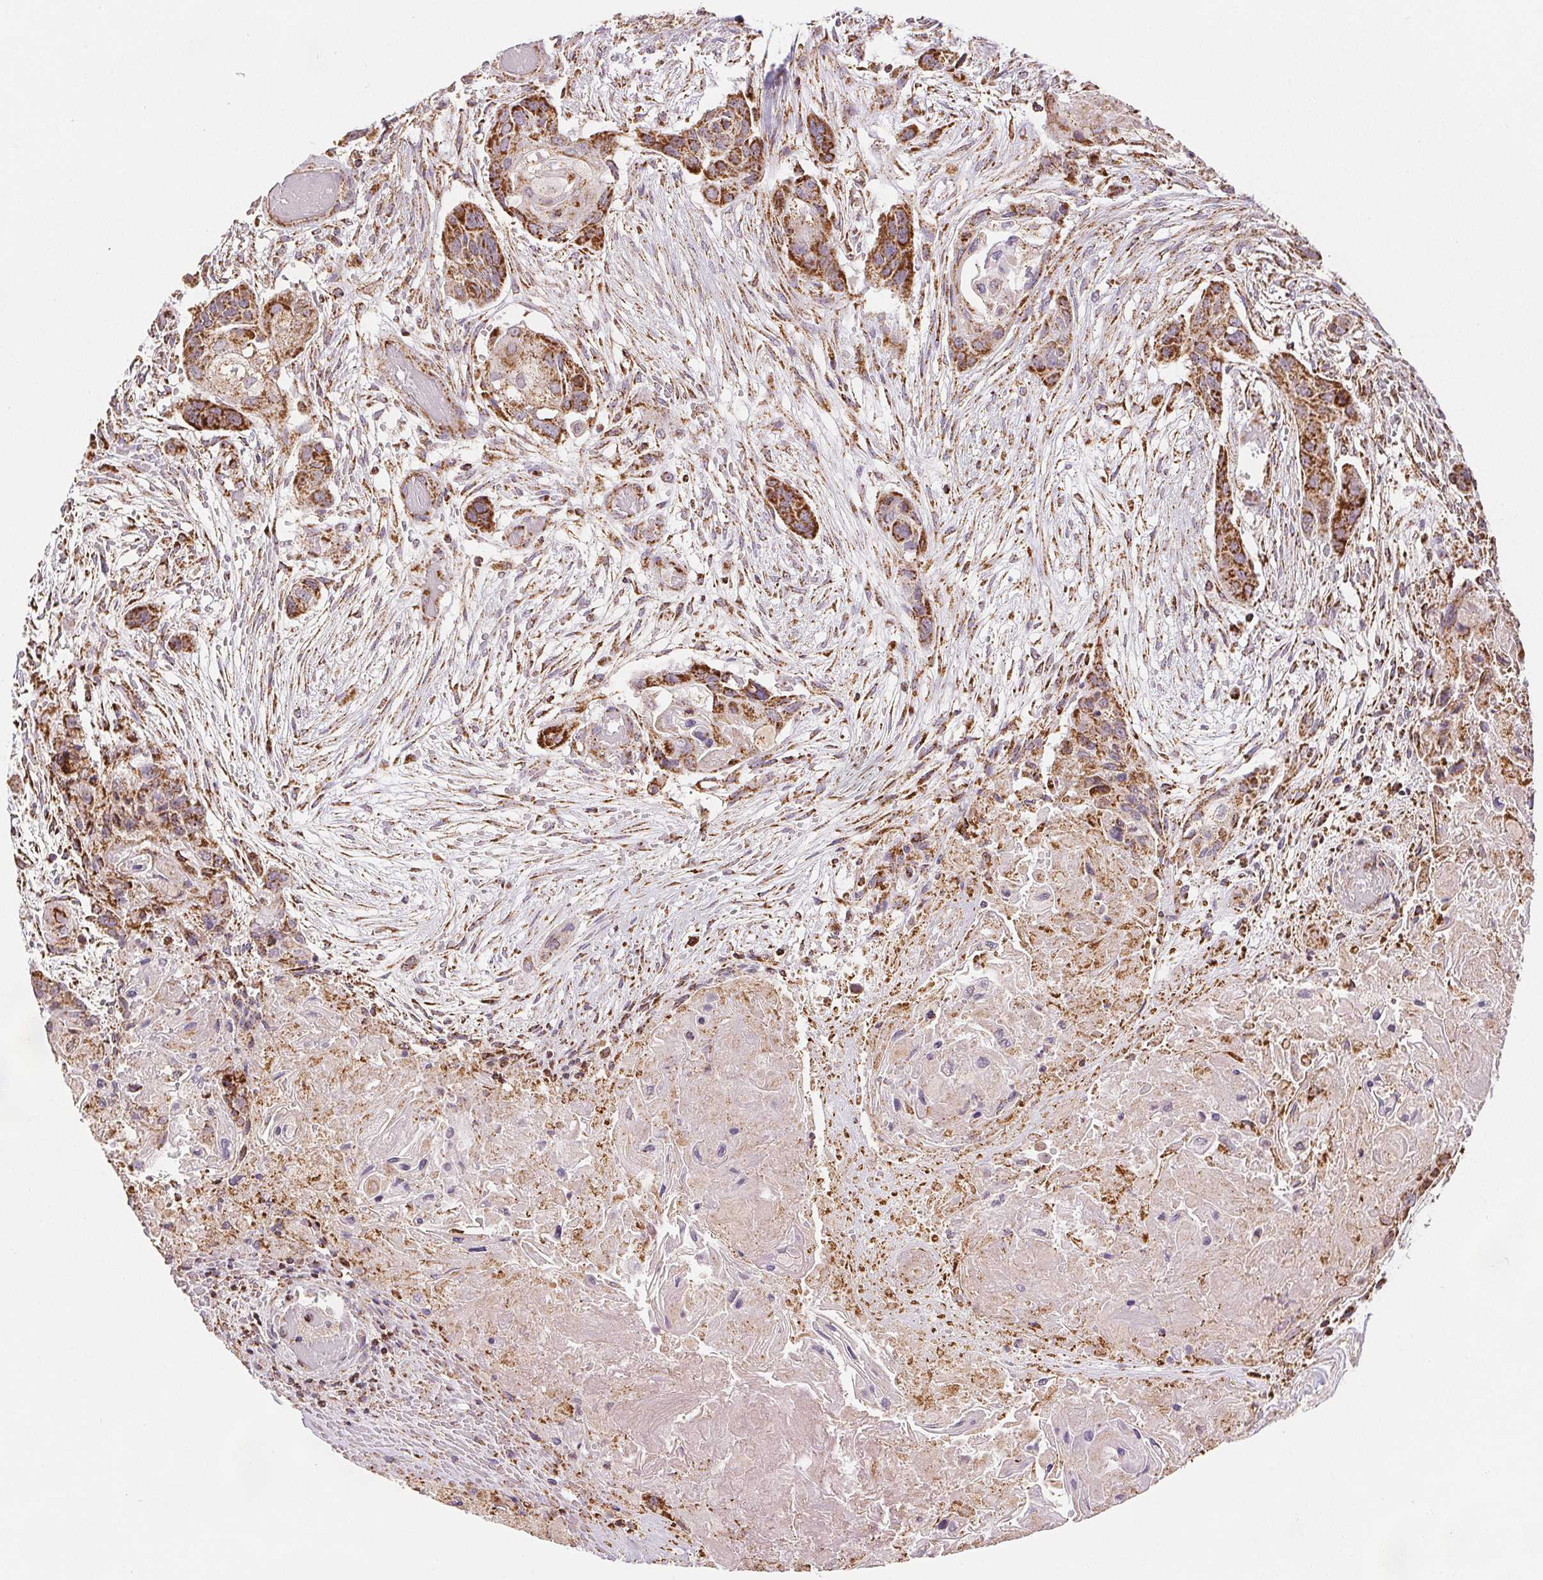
{"staining": {"intensity": "strong", "quantity": ">75%", "location": "cytoplasmic/membranous"}, "tissue": "lung cancer", "cell_type": "Tumor cells", "image_type": "cancer", "snomed": [{"axis": "morphology", "description": "Squamous cell carcinoma, NOS"}, {"axis": "topography", "description": "Lung"}], "caption": "Tumor cells exhibit strong cytoplasmic/membranous staining in approximately >75% of cells in squamous cell carcinoma (lung). The staining was performed using DAB, with brown indicating positive protein expression. Nuclei are stained blue with hematoxylin.", "gene": "SDHB", "patient": {"sex": "male", "age": 69}}